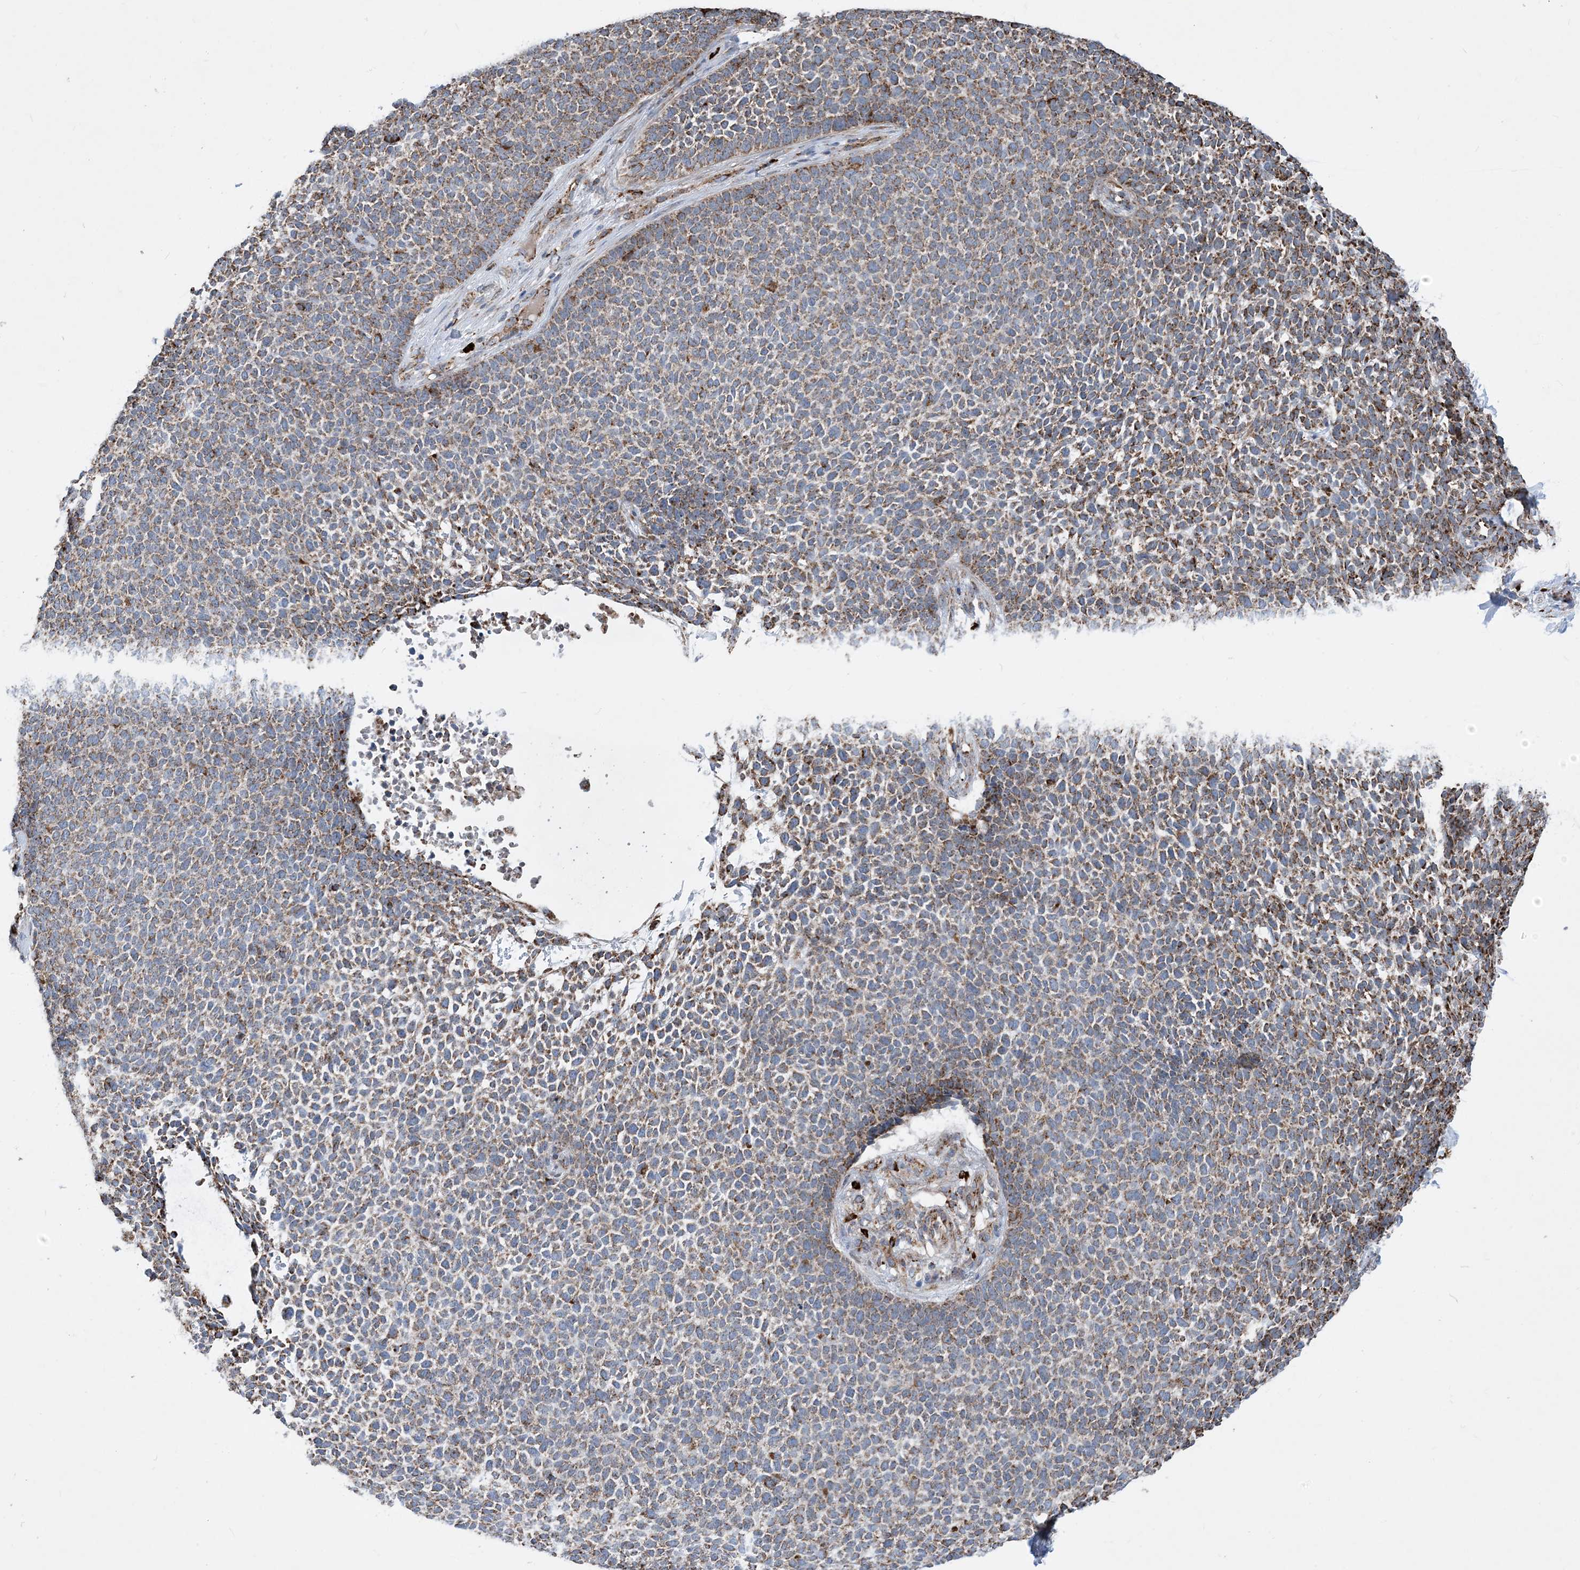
{"staining": {"intensity": "moderate", "quantity": "25%-75%", "location": "cytoplasmic/membranous"}, "tissue": "skin cancer", "cell_type": "Tumor cells", "image_type": "cancer", "snomed": [{"axis": "morphology", "description": "Basal cell carcinoma"}, {"axis": "topography", "description": "Skin"}], "caption": "Immunohistochemistry (DAB (3,3'-diaminobenzidine)) staining of human skin basal cell carcinoma reveals moderate cytoplasmic/membranous protein positivity in about 25%-75% of tumor cells.", "gene": "PCDHGA1", "patient": {"sex": "female", "age": 84}}